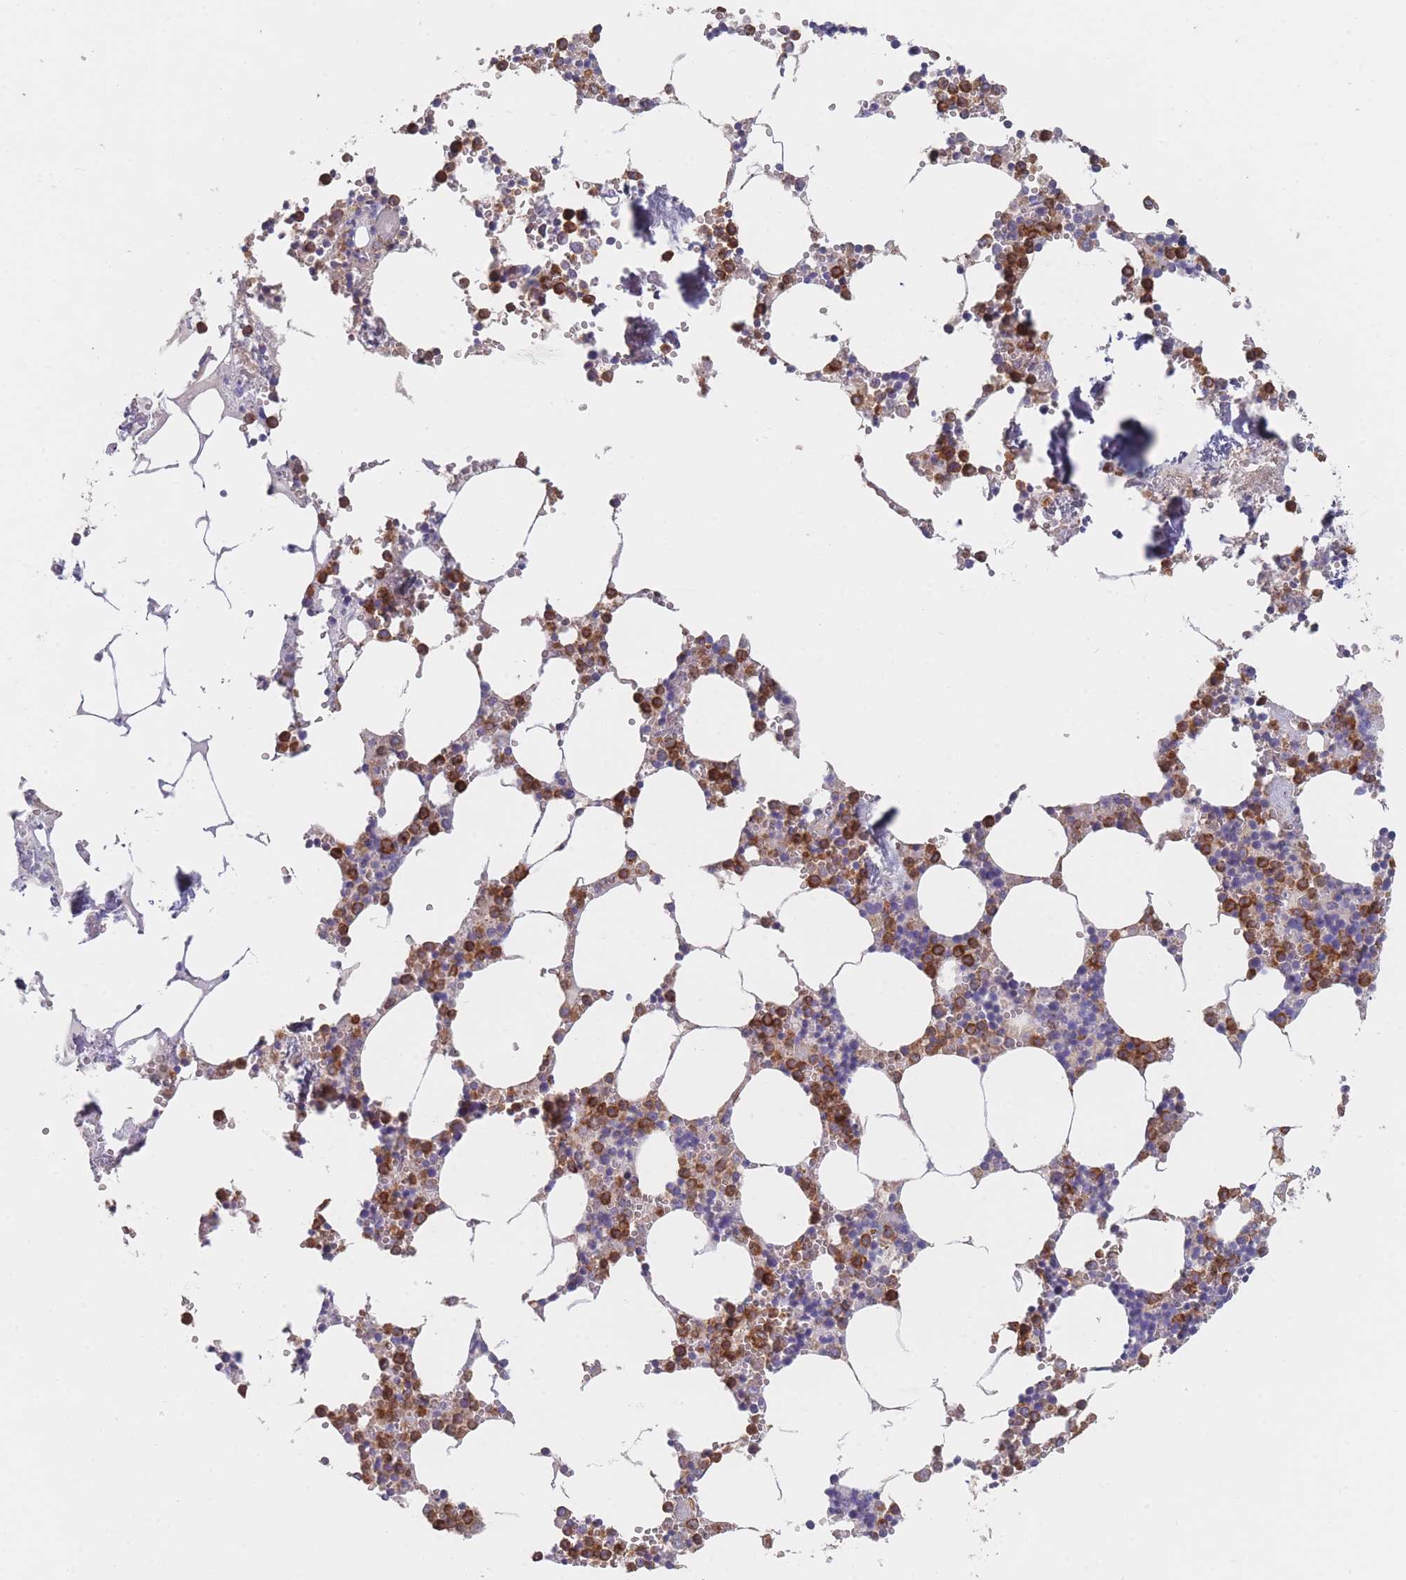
{"staining": {"intensity": "strong", "quantity": "25%-75%", "location": "cytoplasmic/membranous"}, "tissue": "bone marrow", "cell_type": "Hematopoietic cells", "image_type": "normal", "snomed": [{"axis": "morphology", "description": "Normal tissue, NOS"}, {"axis": "topography", "description": "Bone marrow"}], "caption": "Normal bone marrow demonstrates strong cytoplasmic/membranous expression in about 25%-75% of hematopoietic cells (IHC, brightfield microscopy, high magnification)..", "gene": "CLEC12A", "patient": {"sex": "male", "age": 54}}